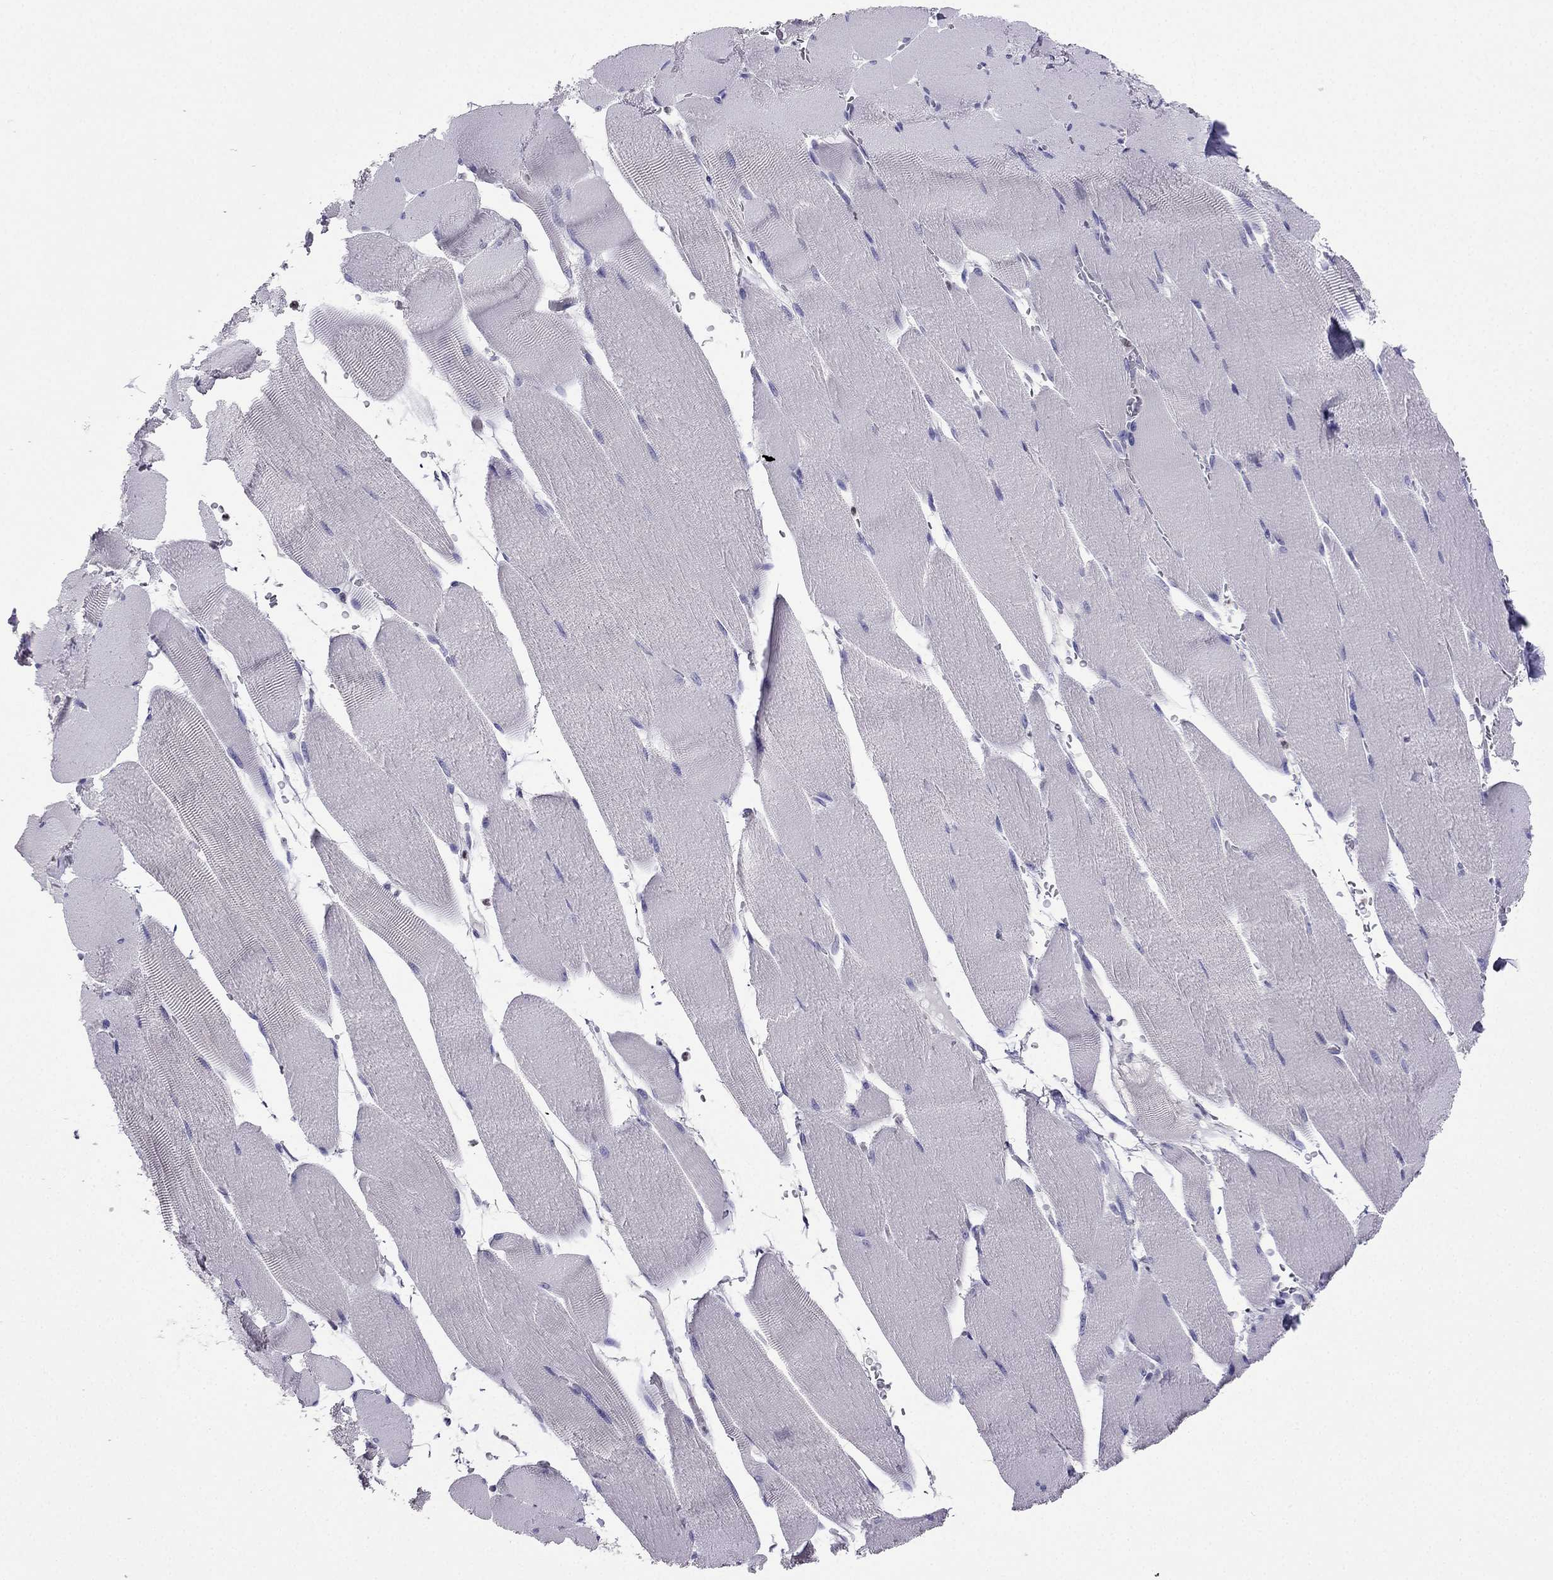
{"staining": {"intensity": "negative", "quantity": "none", "location": "none"}, "tissue": "skeletal muscle", "cell_type": "Myocytes", "image_type": "normal", "snomed": [{"axis": "morphology", "description": "Normal tissue, NOS"}, {"axis": "topography", "description": "Skeletal muscle"}], "caption": "IHC of benign human skeletal muscle displays no positivity in myocytes.", "gene": "ARID3A", "patient": {"sex": "male", "age": 56}}